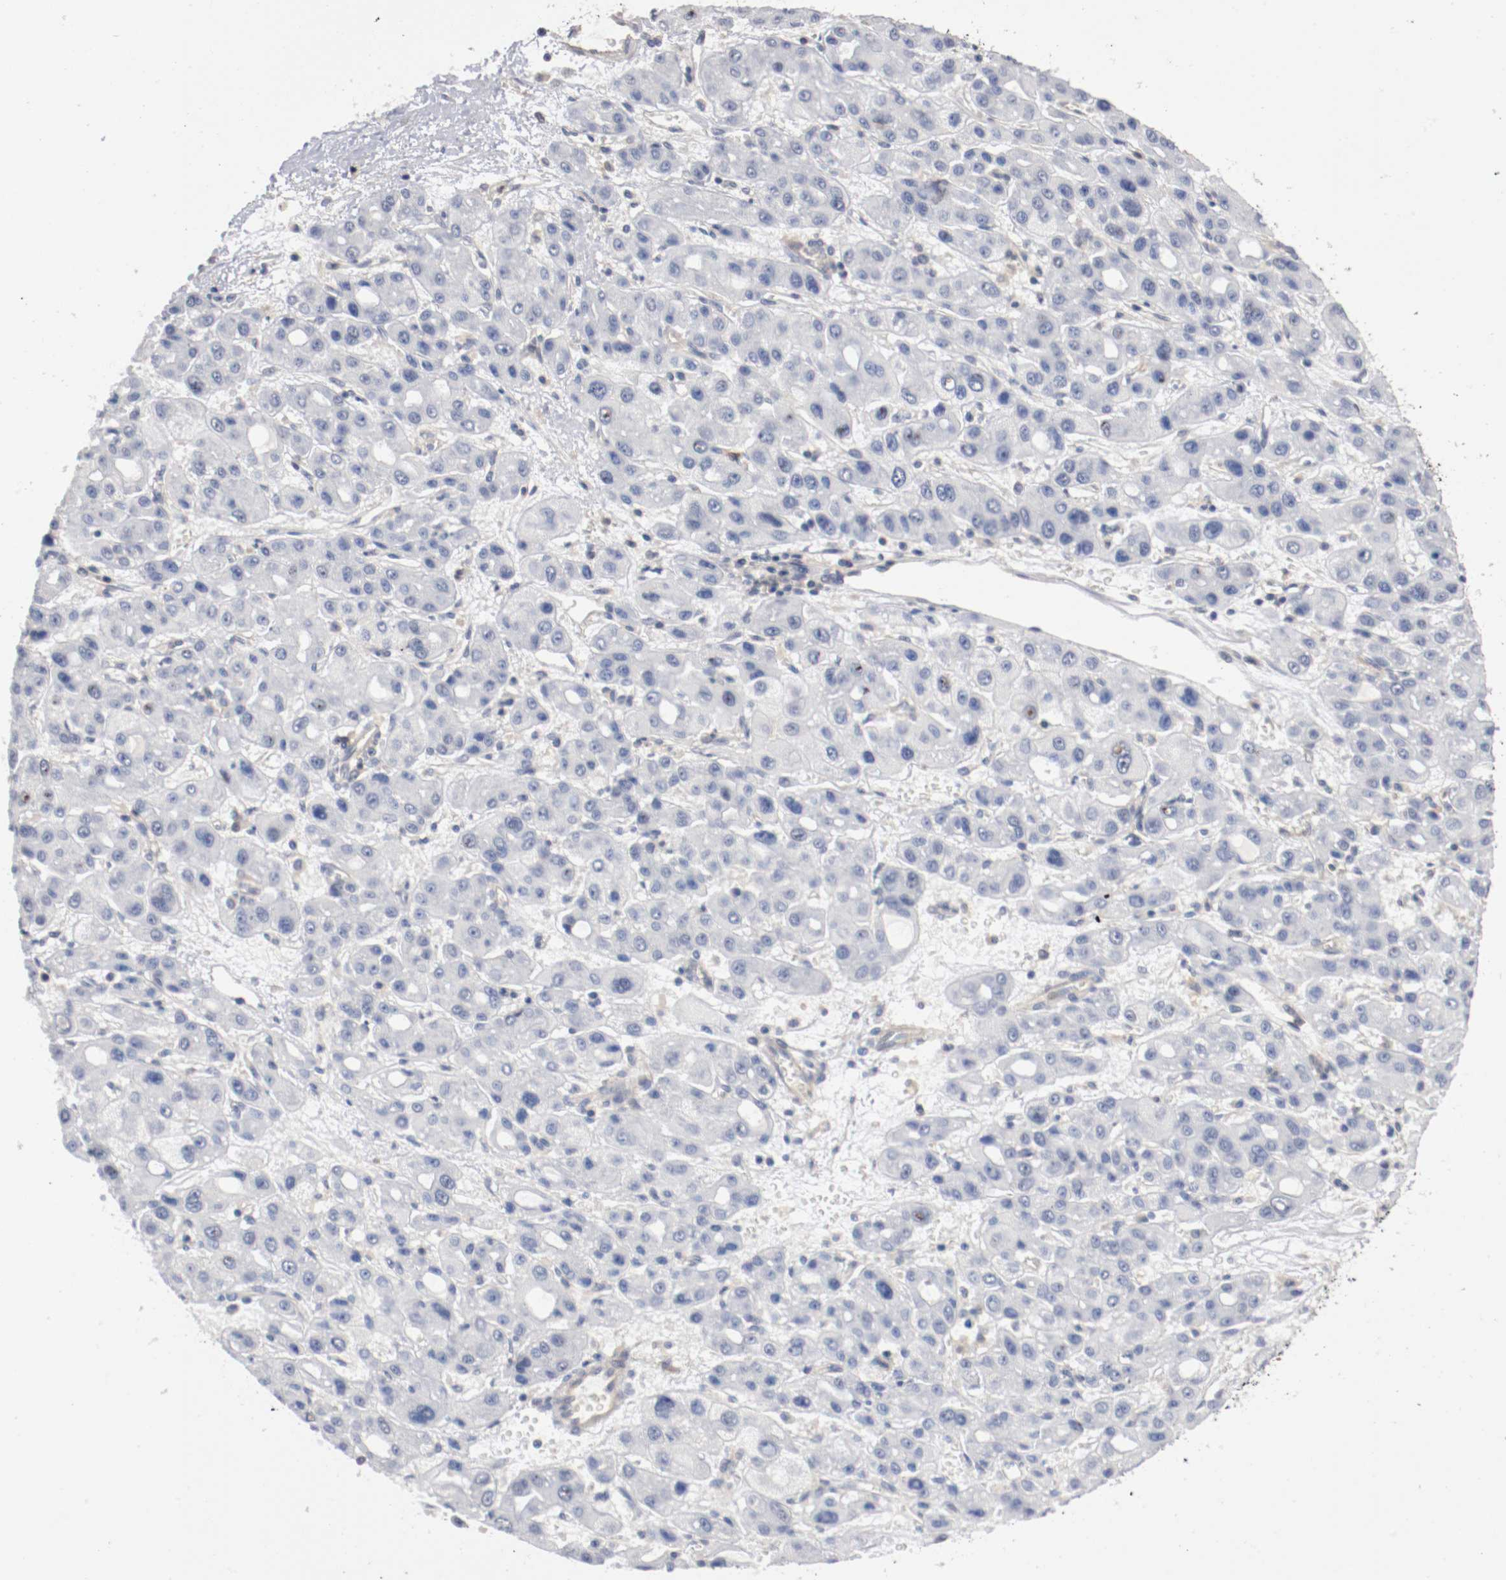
{"staining": {"intensity": "negative", "quantity": "none", "location": "none"}, "tissue": "liver cancer", "cell_type": "Tumor cells", "image_type": "cancer", "snomed": [{"axis": "morphology", "description": "Carcinoma, Hepatocellular, NOS"}, {"axis": "topography", "description": "Liver"}], "caption": "A high-resolution histopathology image shows immunohistochemistry (IHC) staining of liver cancer, which shows no significant staining in tumor cells.", "gene": "RBM23", "patient": {"sex": "male", "age": 55}}